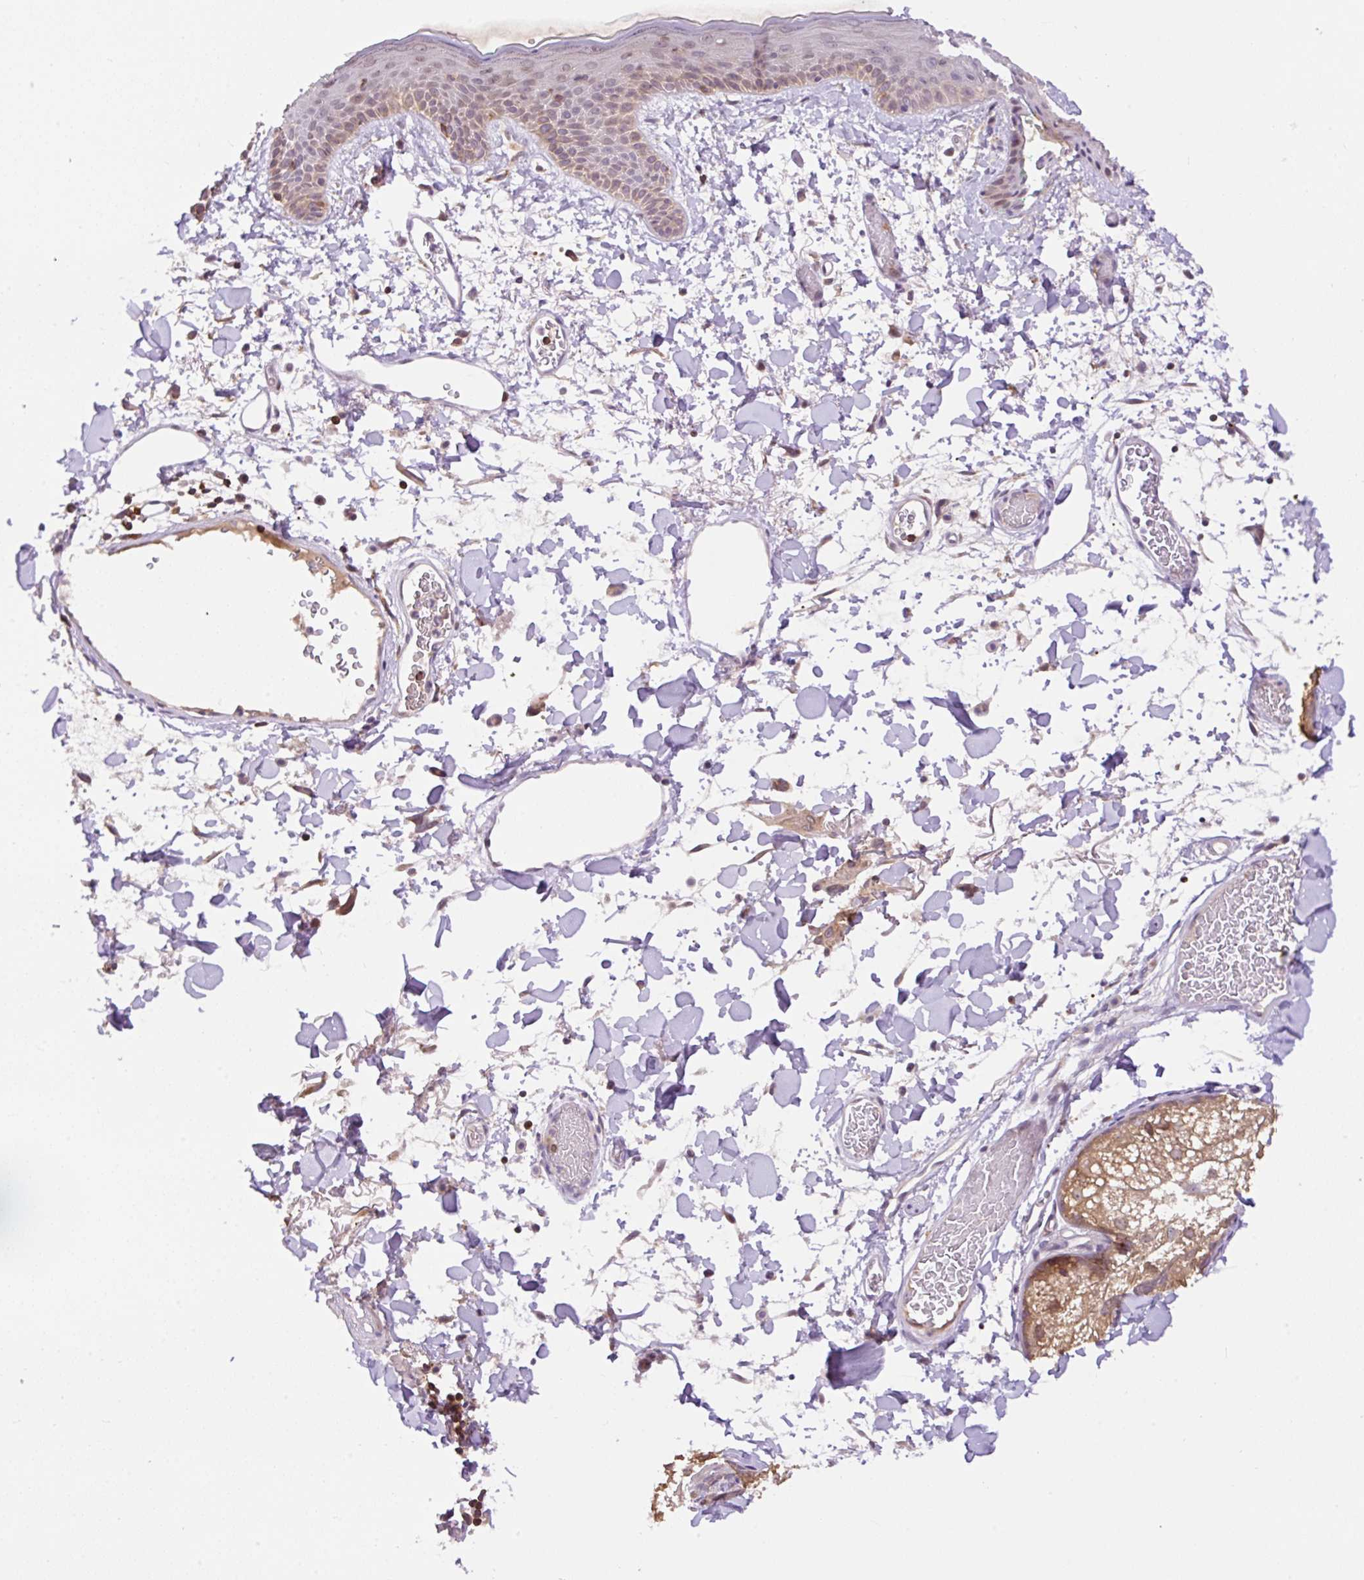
{"staining": {"intensity": "weak", "quantity": ">75%", "location": "cytoplasmic/membranous"}, "tissue": "skin", "cell_type": "Fibroblasts", "image_type": "normal", "snomed": [{"axis": "morphology", "description": "Normal tissue, NOS"}, {"axis": "topography", "description": "Skin"}], "caption": "This micrograph displays IHC staining of benign skin, with low weak cytoplasmic/membranous expression in approximately >75% of fibroblasts.", "gene": "CARD11", "patient": {"sex": "male", "age": 79}}